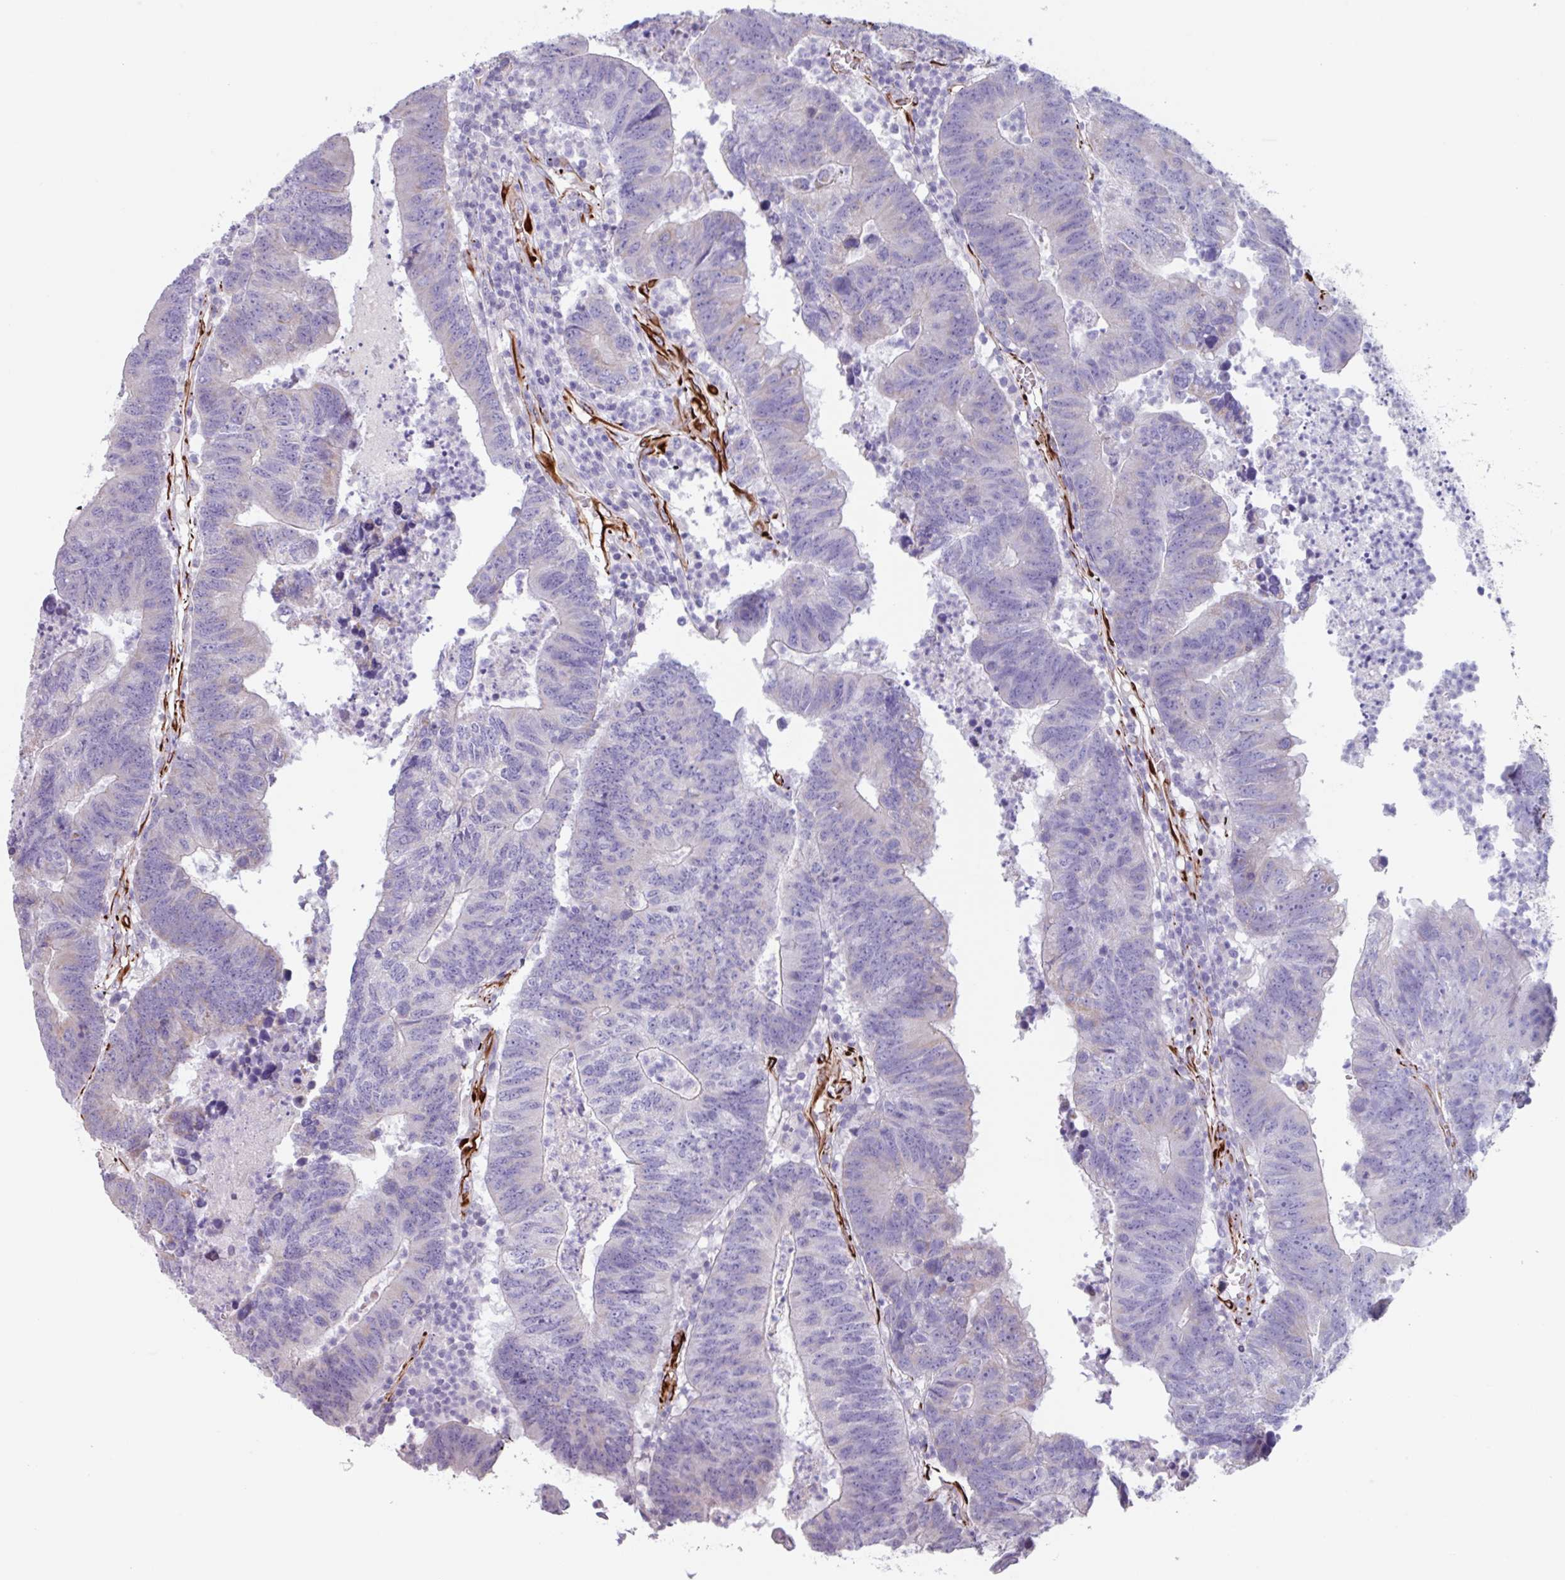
{"staining": {"intensity": "negative", "quantity": "none", "location": "none"}, "tissue": "colorectal cancer", "cell_type": "Tumor cells", "image_type": "cancer", "snomed": [{"axis": "morphology", "description": "Adenocarcinoma, NOS"}, {"axis": "topography", "description": "Colon"}], "caption": "Protein analysis of colorectal cancer displays no significant staining in tumor cells.", "gene": "BTD", "patient": {"sex": "female", "age": 48}}